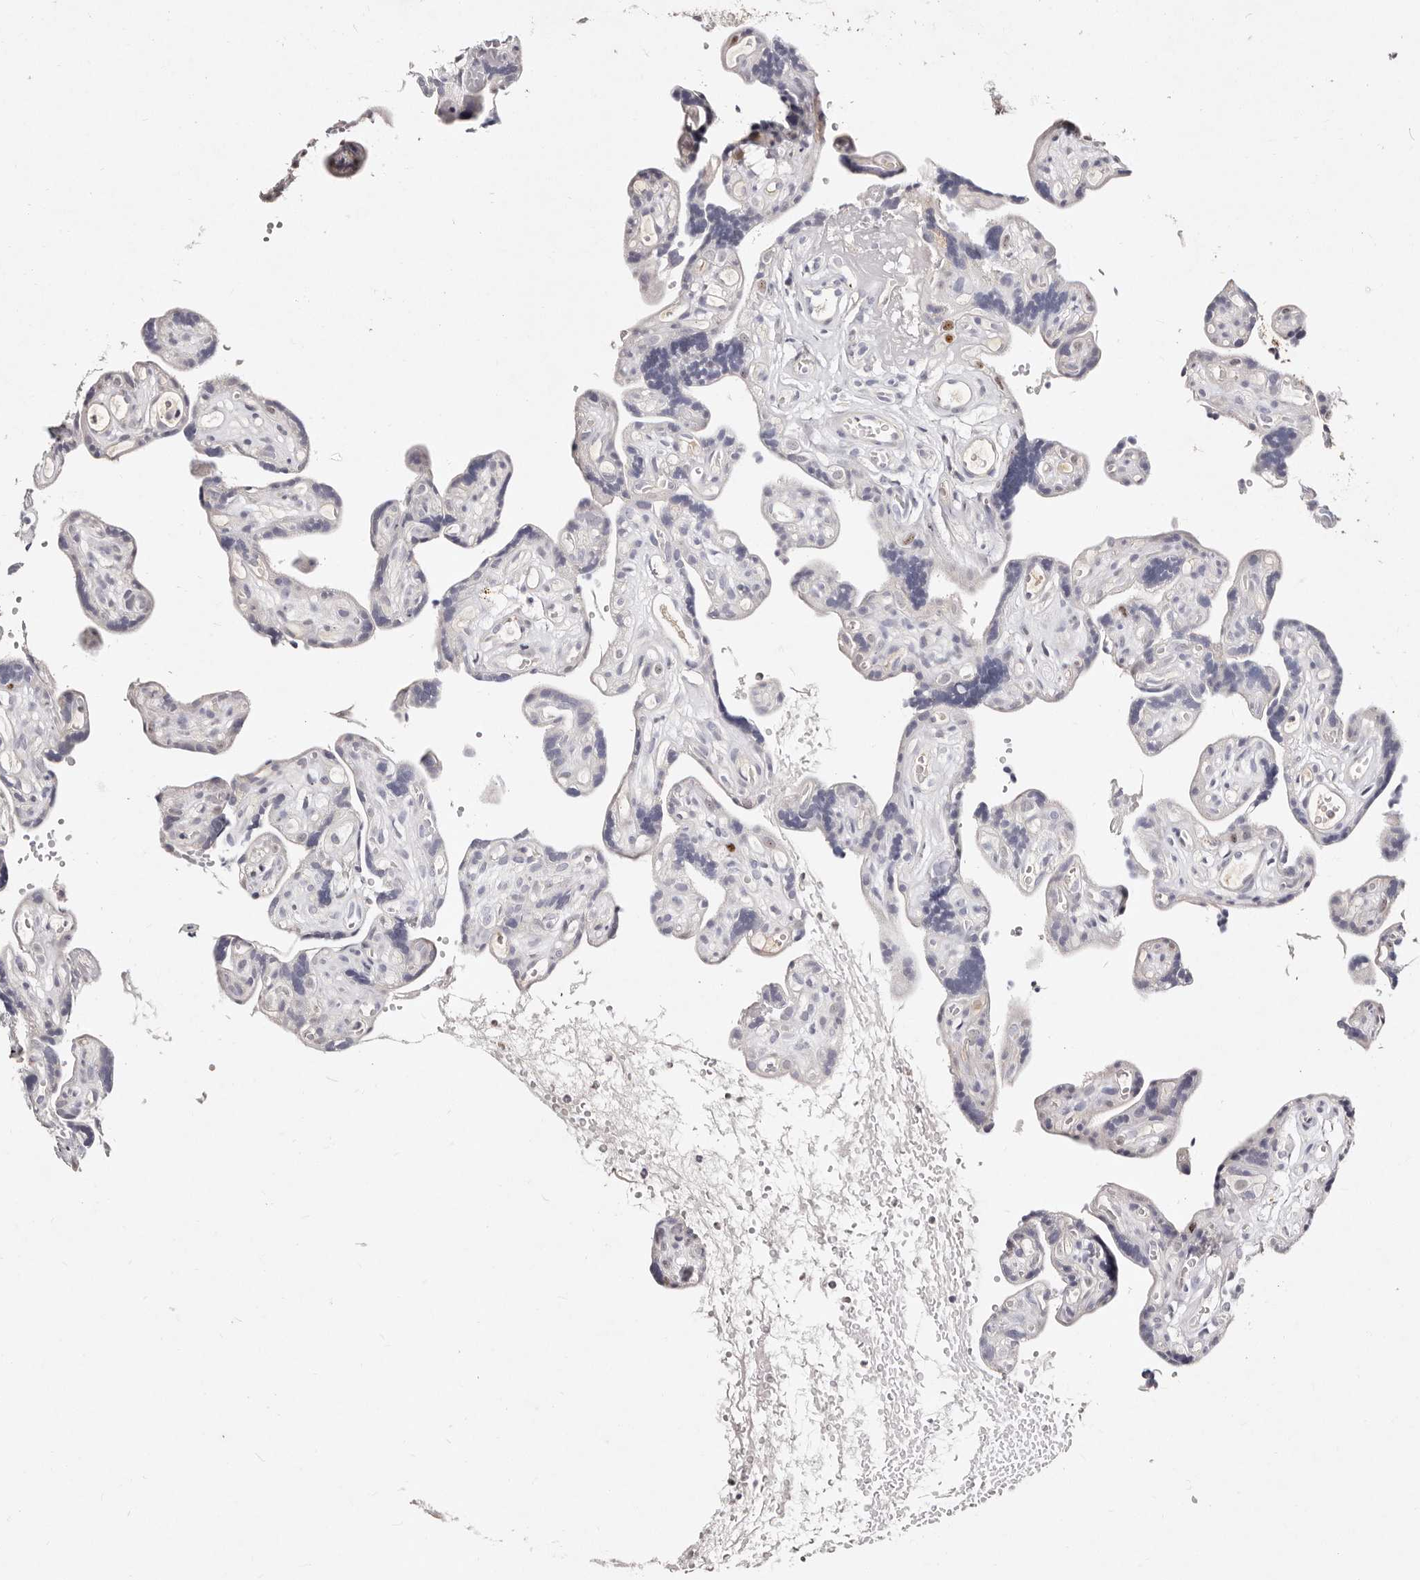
{"staining": {"intensity": "negative", "quantity": "none", "location": "none"}, "tissue": "placenta", "cell_type": "Decidual cells", "image_type": "normal", "snomed": [{"axis": "morphology", "description": "Normal tissue, NOS"}, {"axis": "topography", "description": "Placenta"}], "caption": "Immunohistochemical staining of unremarkable placenta exhibits no significant positivity in decidual cells. The staining is performed using DAB (3,3'-diaminobenzidine) brown chromogen with nuclei counter-stained in using hematoxylin.", "gene": "MRPS33", "patient": {"sex": "female", "age": 30}}